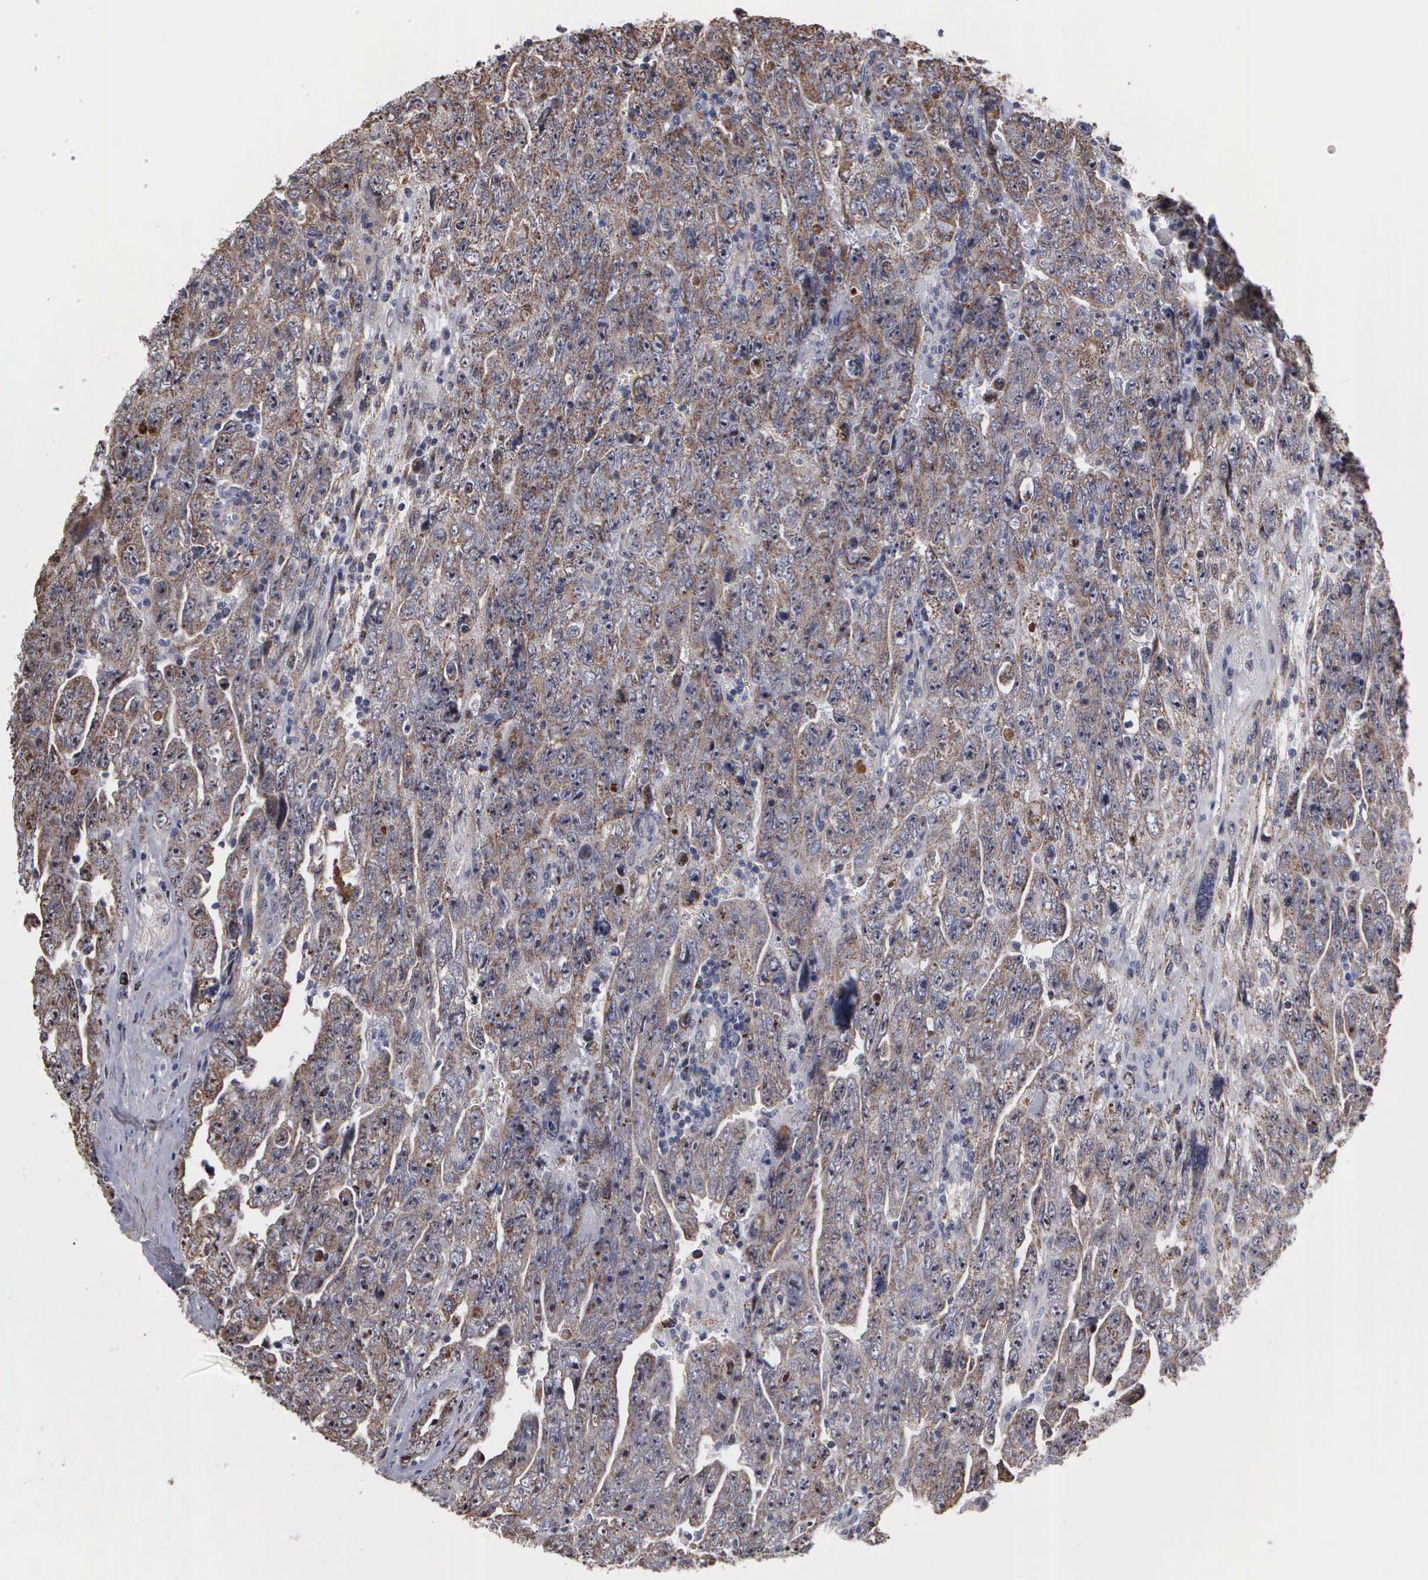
{"staining": {"intensity": "moderate", "quantity": ">75%", "location": "cytoplasmic/membranous,nuclear"}, "tissue": "testis cancer", "cell_type": "Tumor cells", "image_type": "cancer", "snomed": [{"axis": "morphology", "description": "Carcinoma, Embryonal, NOS"}, {"axis": "topography", "description": "Testis"}], "caption": "Immunohistochemical staining of testis embryonal carcinoma demonstrates moderate cytoplasmic/membranous and nuclear protein expression in about >75% of tumor cells.", "gene": "NGDN", "patient": {"sex": "male", "age": 28}}